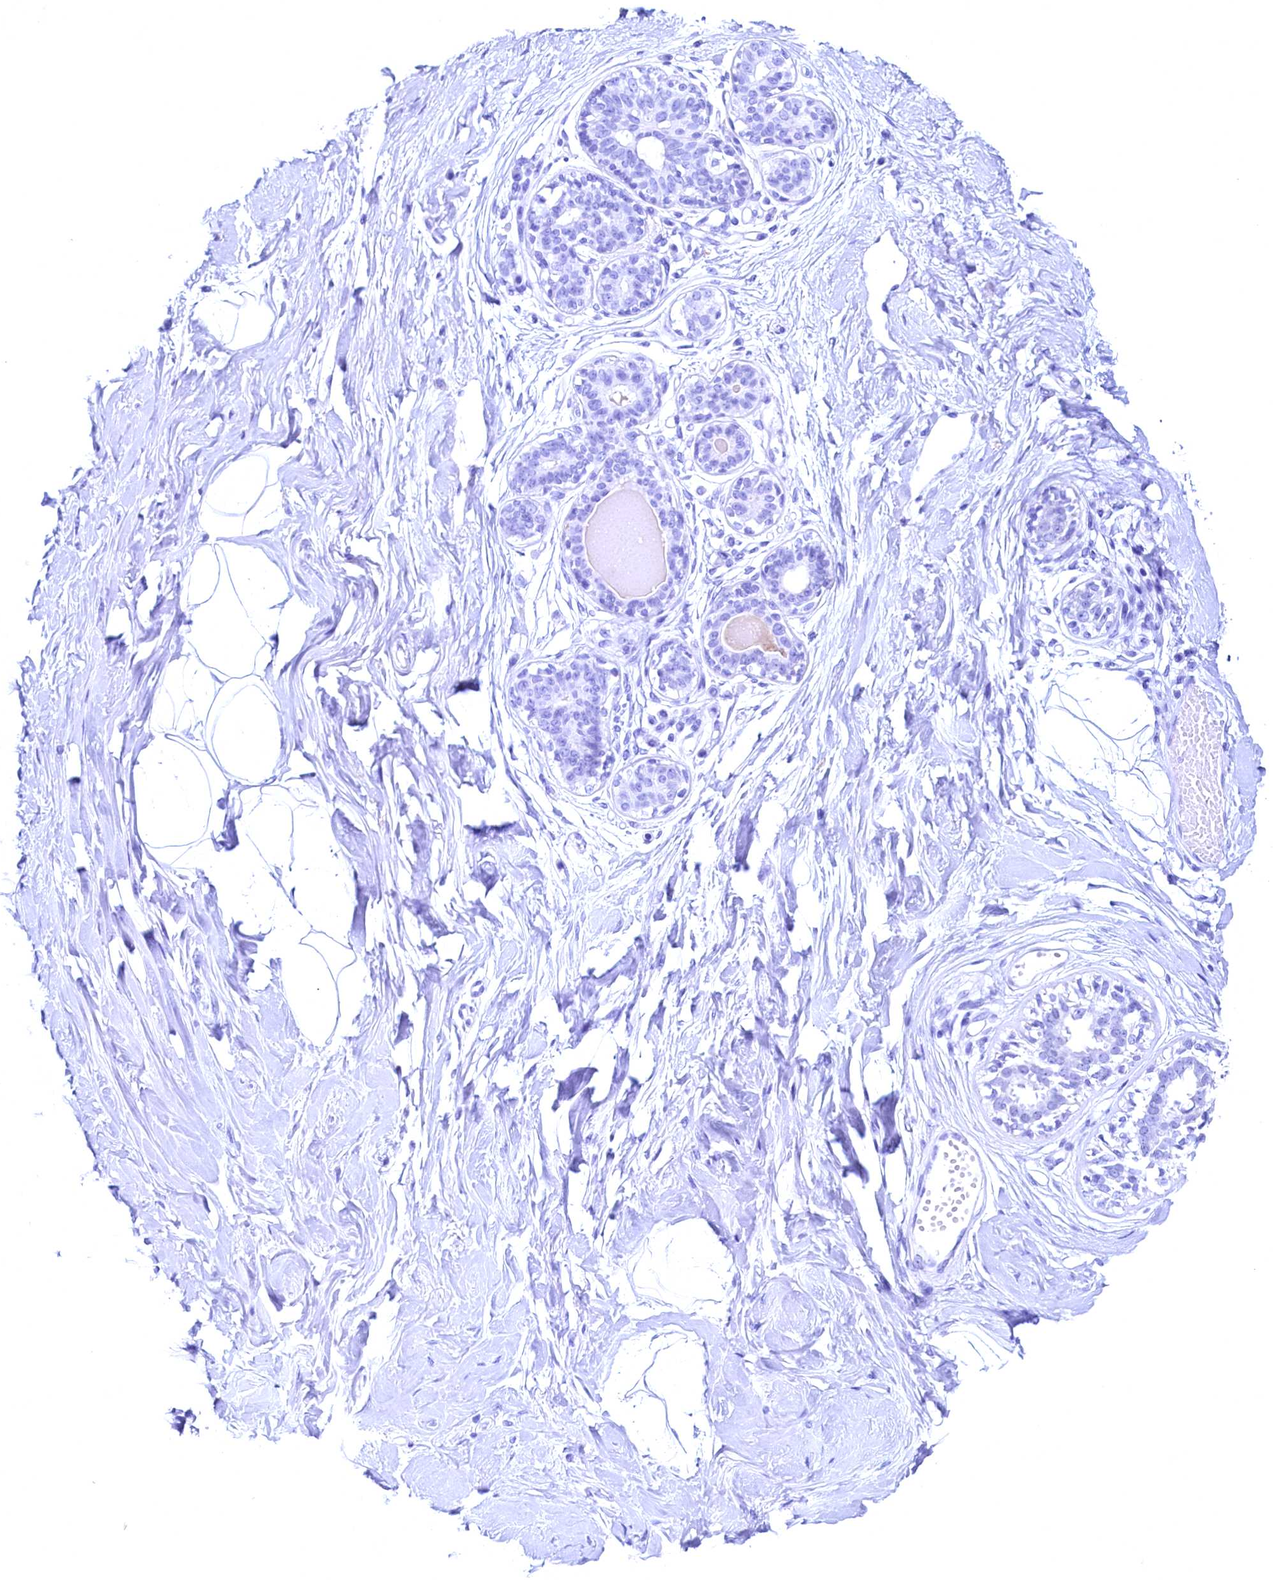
{"staining": {"intensity": "negative", "quantity": "none", "location": "none"}, "tissue": "breast", "cell_type": "Adipocytes", "image_type": "normal", "snomed": [{"axis": "morphology", "description": "Normal tissue, NOS"}, {"axis": "topography", "description": "Breast"}], "caption": "High power microscopy histopathology image of an immunohistochemistry (IHC) image of benign breast, revealing no significant staining in adipocytes.", "gene": "FLYWCH2", "patient": {"sex": "female", "age": 45}}